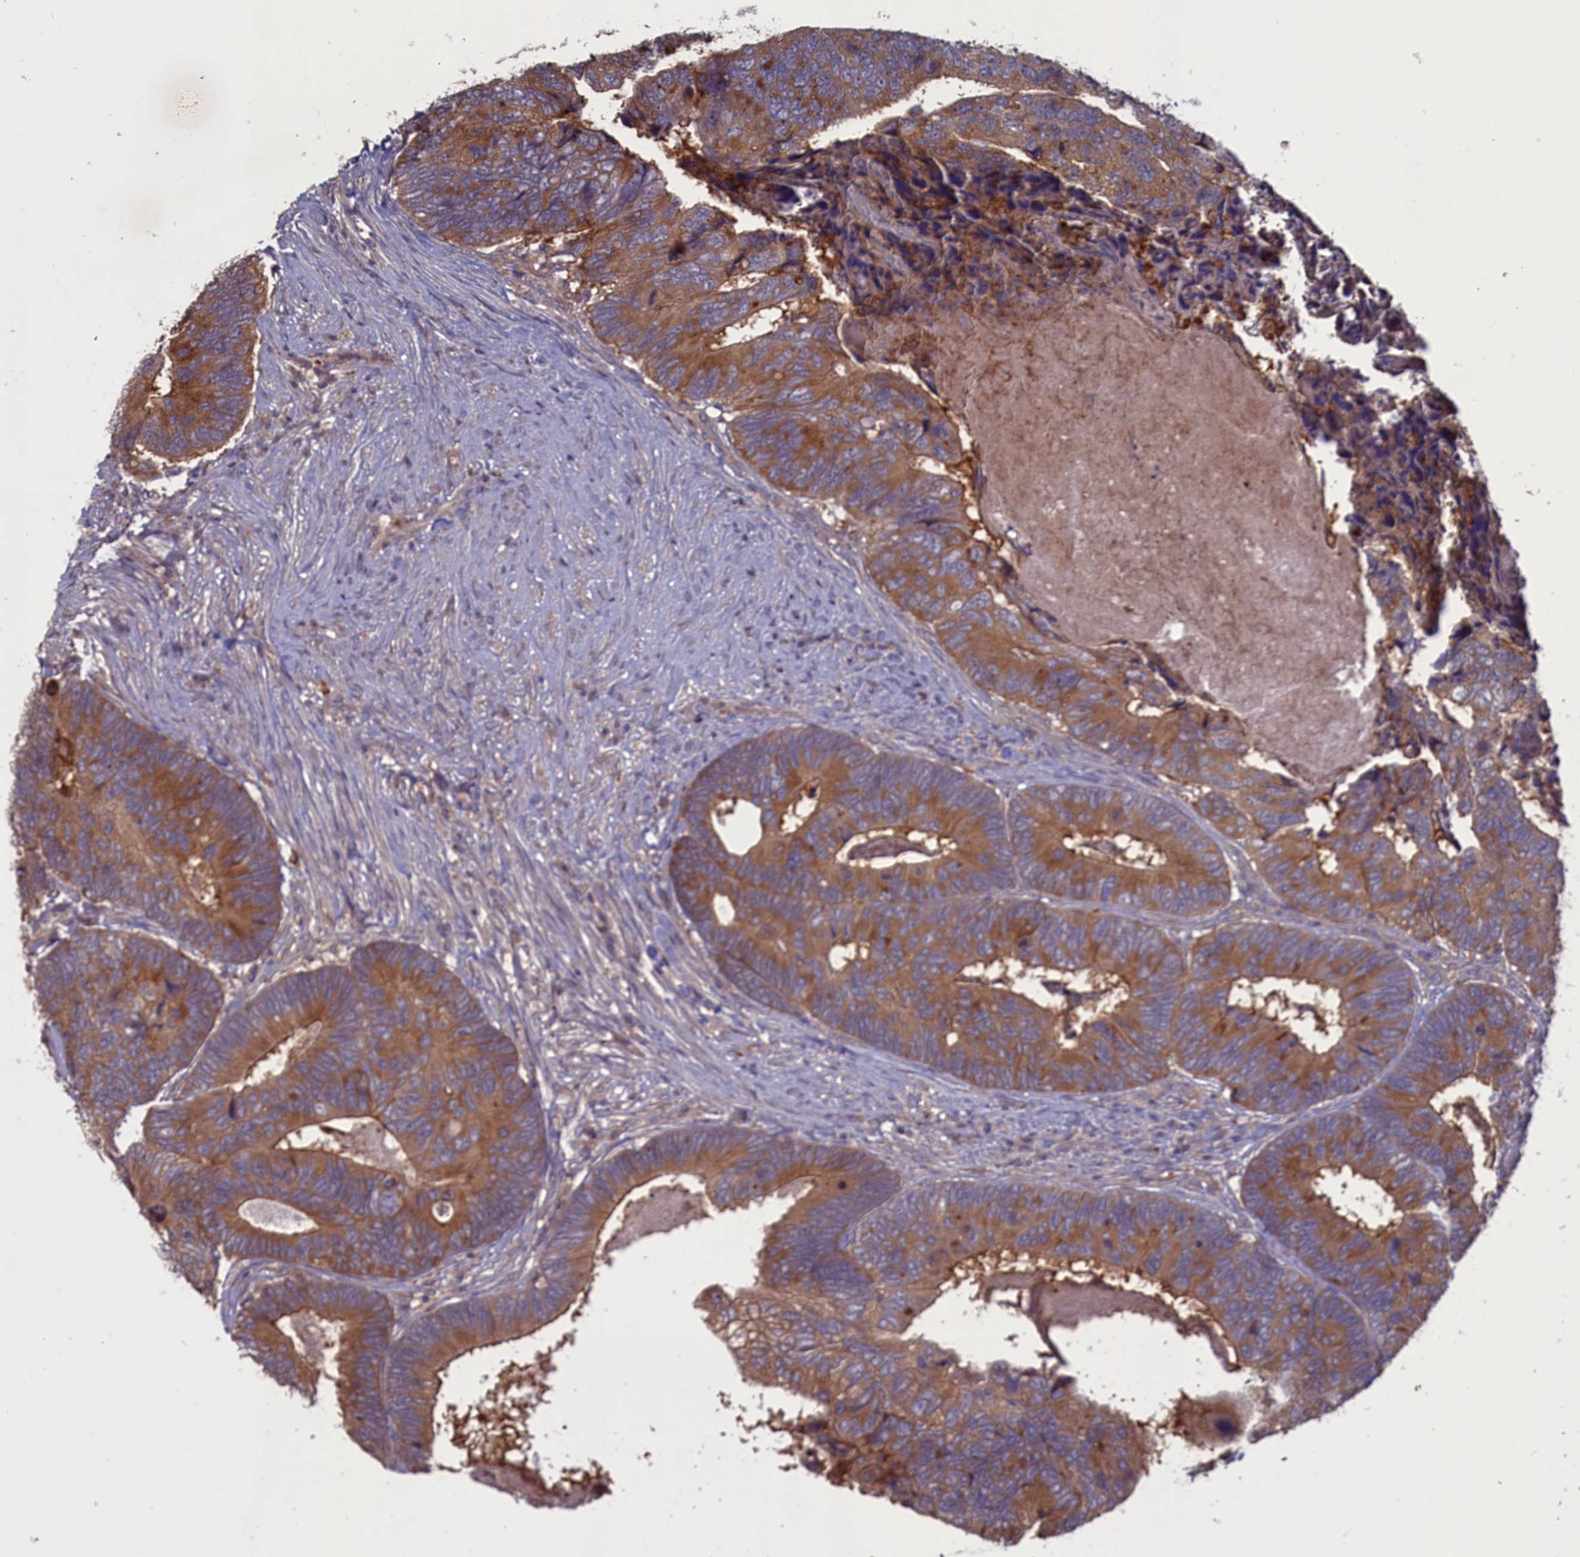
{"staining": {"intensity": "moderate", "quantity": ">75%", "location": "cytoplasmic/membranous"}, "tissue": "colorectal cancer", "cell_type": "Tumor cells", "image_type": "cancer", "snomed": [{"axis": "morphology", "description": "Adenocarcinoma, NOS"}, {"axis": "topography", "description": "Colon"}], "caption": "A histopathology image showing moderate cytoplasmic/membranous staining in approximately >75% of tumor cells in colorectal cancer (adenocarcinoma), as visualized by brown immunohistochemical staining.", "gene": "CACTIN", "patient": {"sex": "female", "age": 67}}